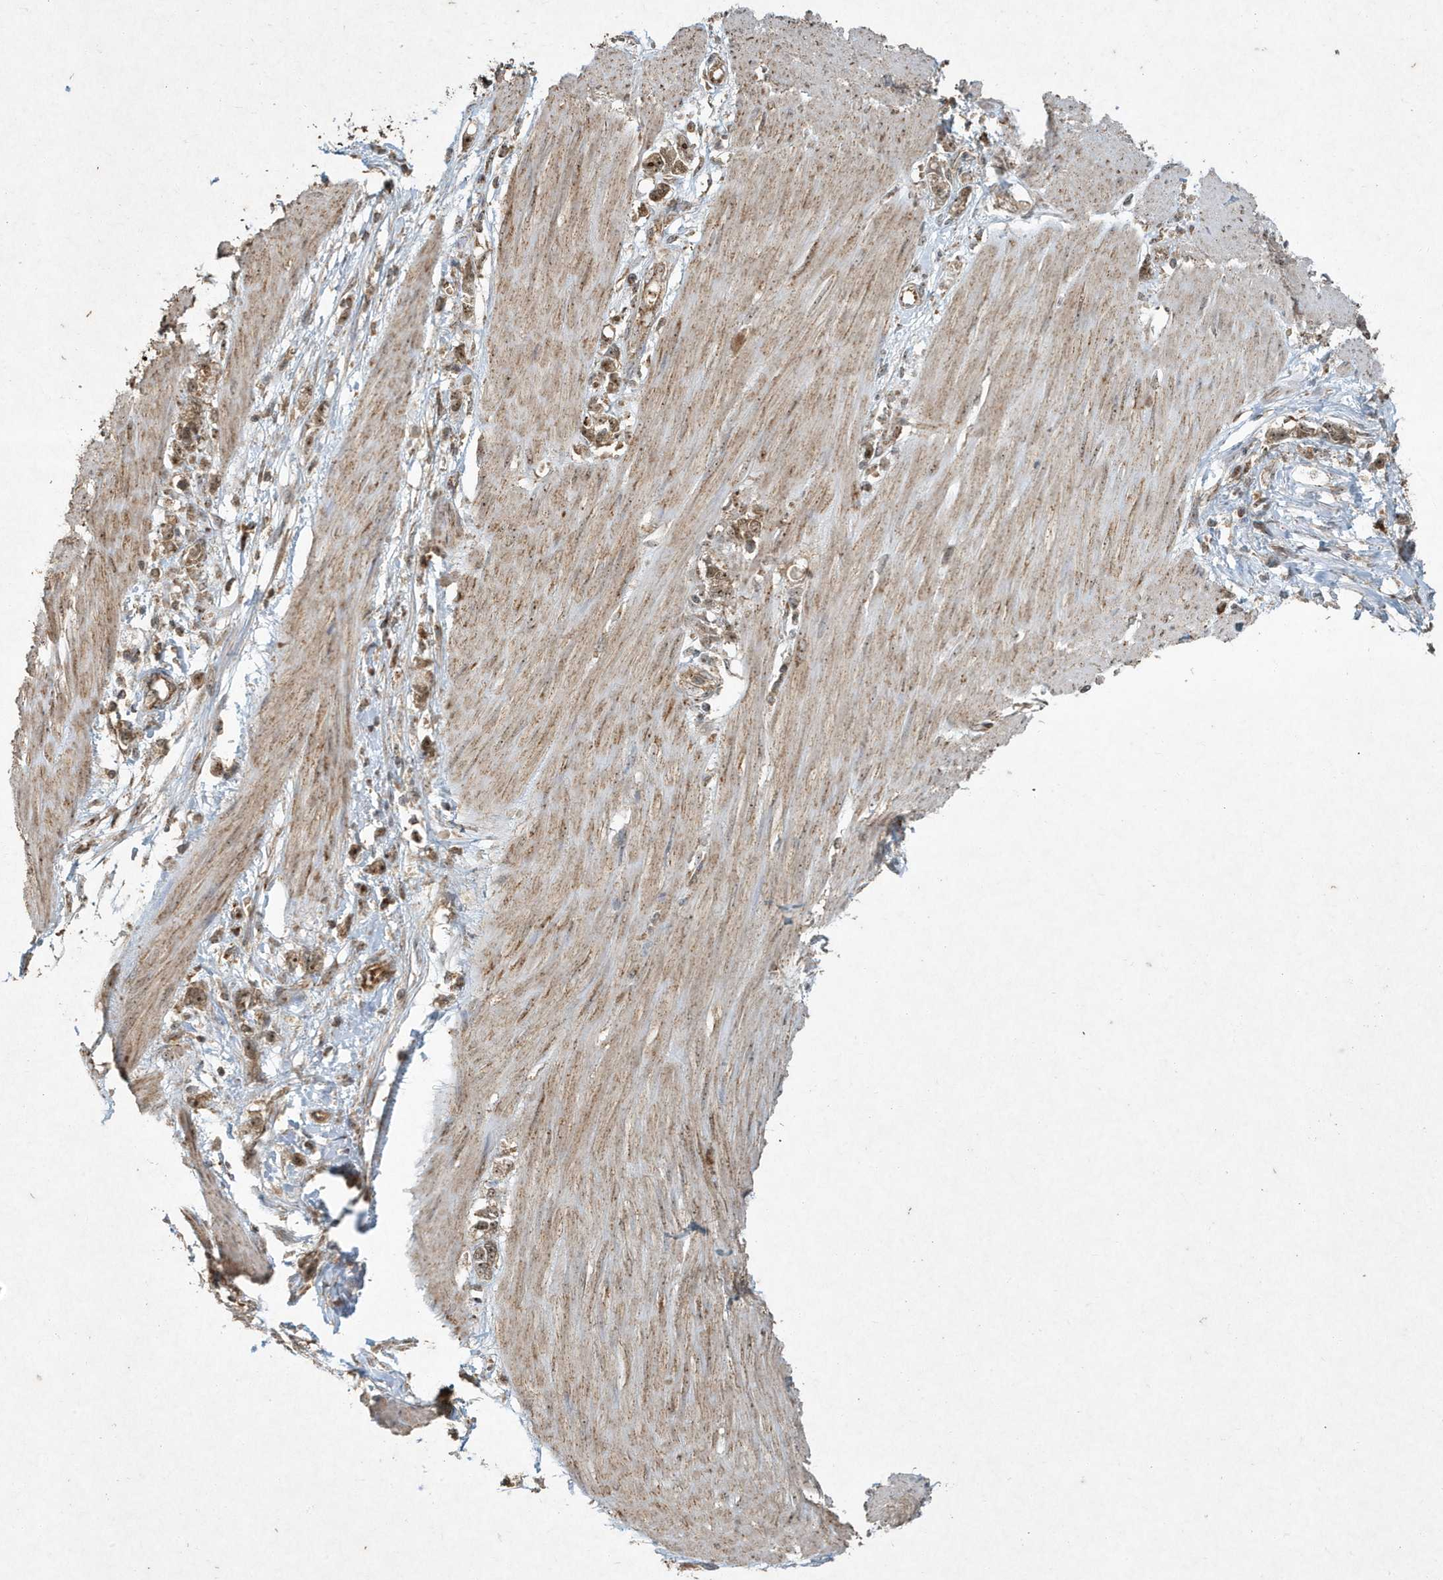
{"staining": {"intensity": "moderate", "quantity": ">75%", "location": "cytoplasmic/membranous,nuclear"}, "tissue": "stomach cancer", "cell_type": "Tumor cells", "image_type": "cancer", "snomed": [{"axis": "morphology", "description": "Adenocarcinoma, NOS"}, {"axis": "topography", "description": "Stomach"}], "caption": "Stomach adenocarcinoma tissue displays moderate cytoplasmic/membranous and nuclear expression in about >75% of tumor cells, visualized by immunohistochemistry.", "gene": "ABCB9", "patient": {"sex": "female", "age": 76}}